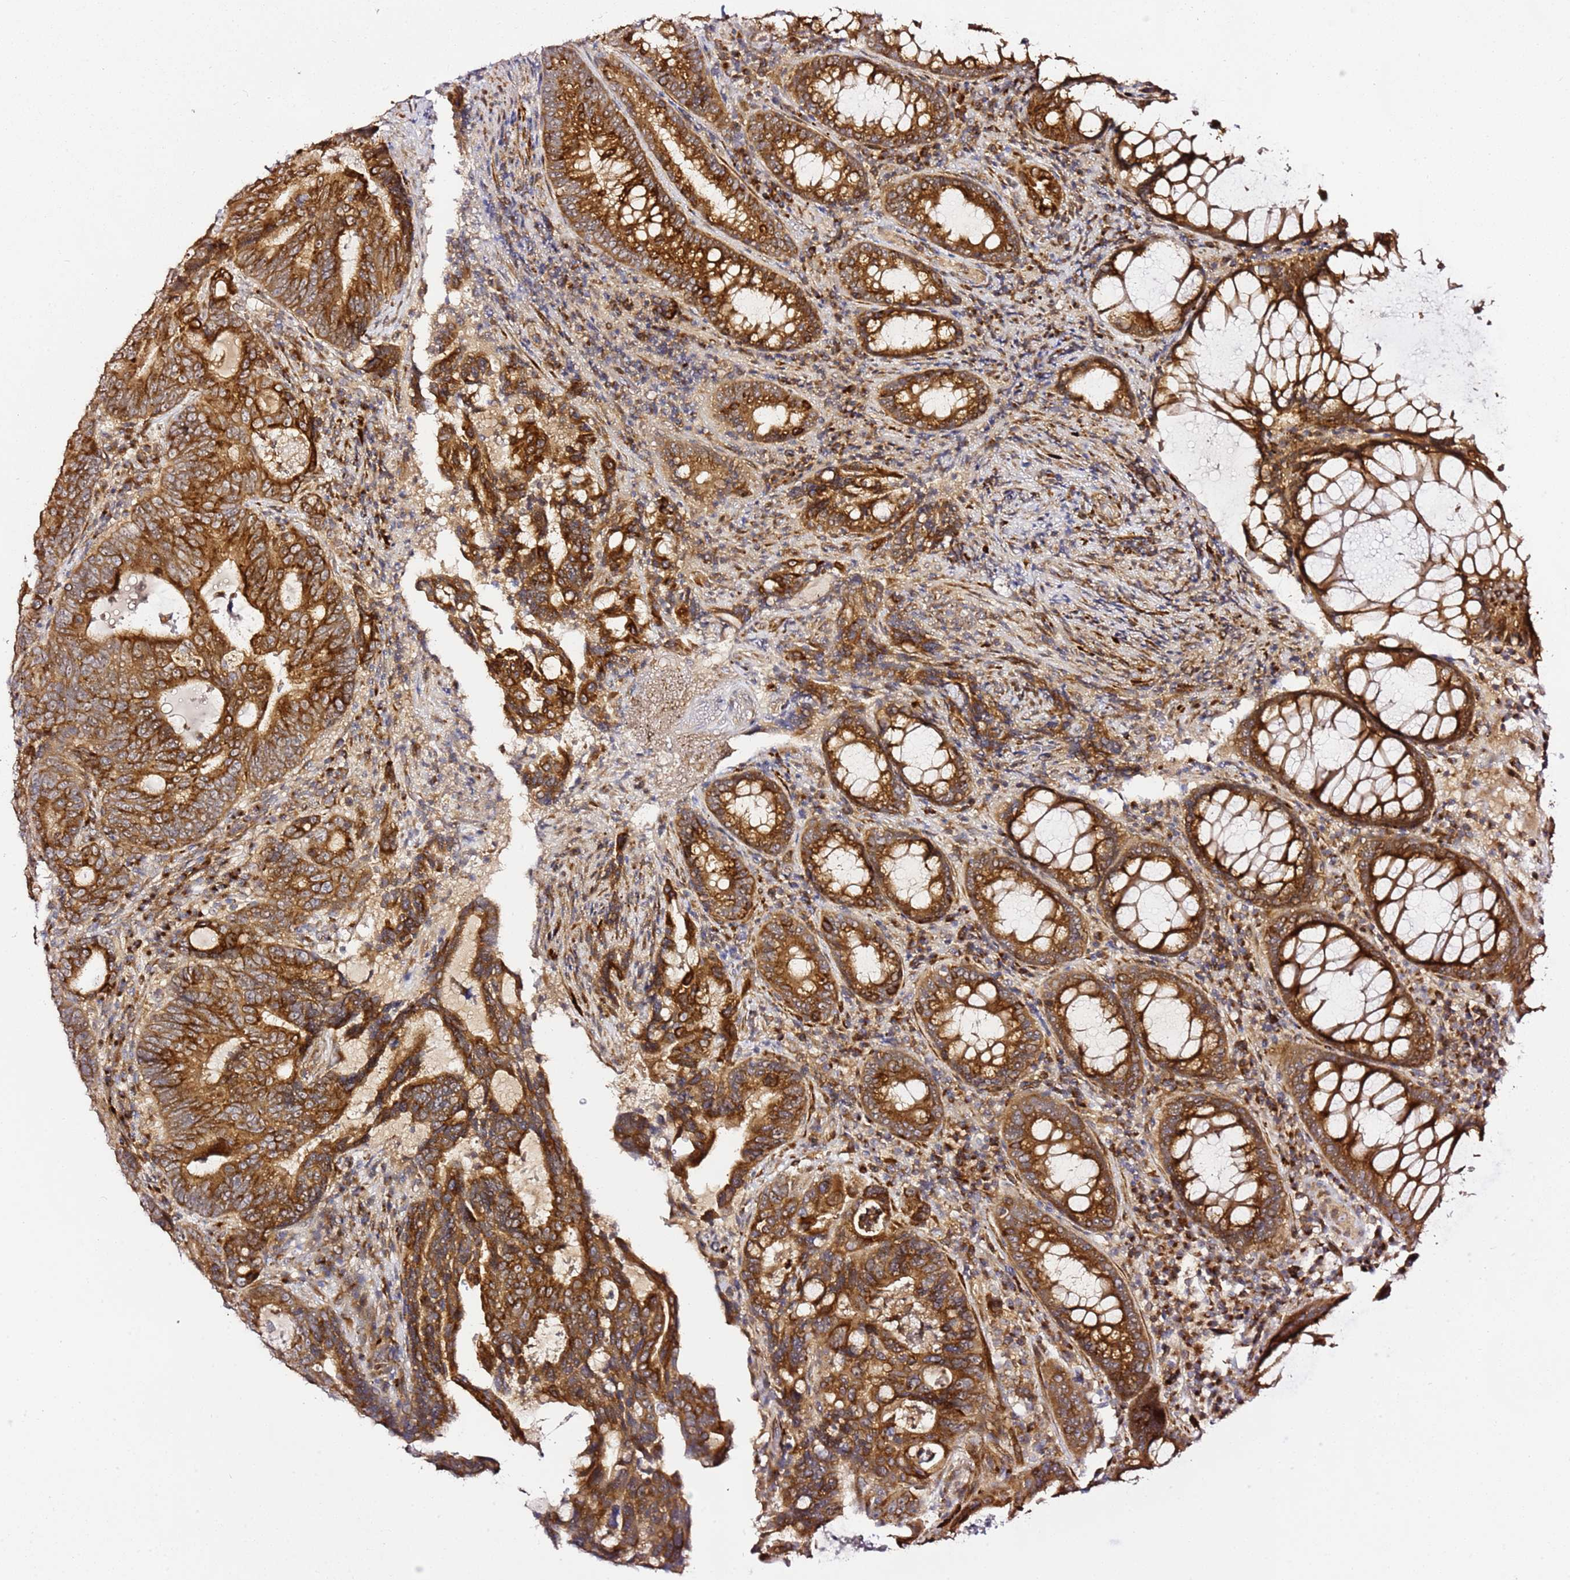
{"staining": {"intensity": "strong", "quantity": ">75%", "location": "cytoplasmic/membranous"}, "tissue": "colorectal cancer", "cell_type": "Tumor cells", "image_type": "cancer", "snomed": [{"axis": "morphology", "description": "Adenocarcinoma, NOS"}, {"axis": "topography", "description": "Colon"}], "caption": "This photomicrograph reveals immunohistochemistry (IHC) staining of human colorectal cancer (adenocarcinoma), with high strong cytoplasmic/membranous positivity in approximately >75% of tumor cells.", "gene": "PVRIG", "patient": {"sex": "female", "age": 82}}